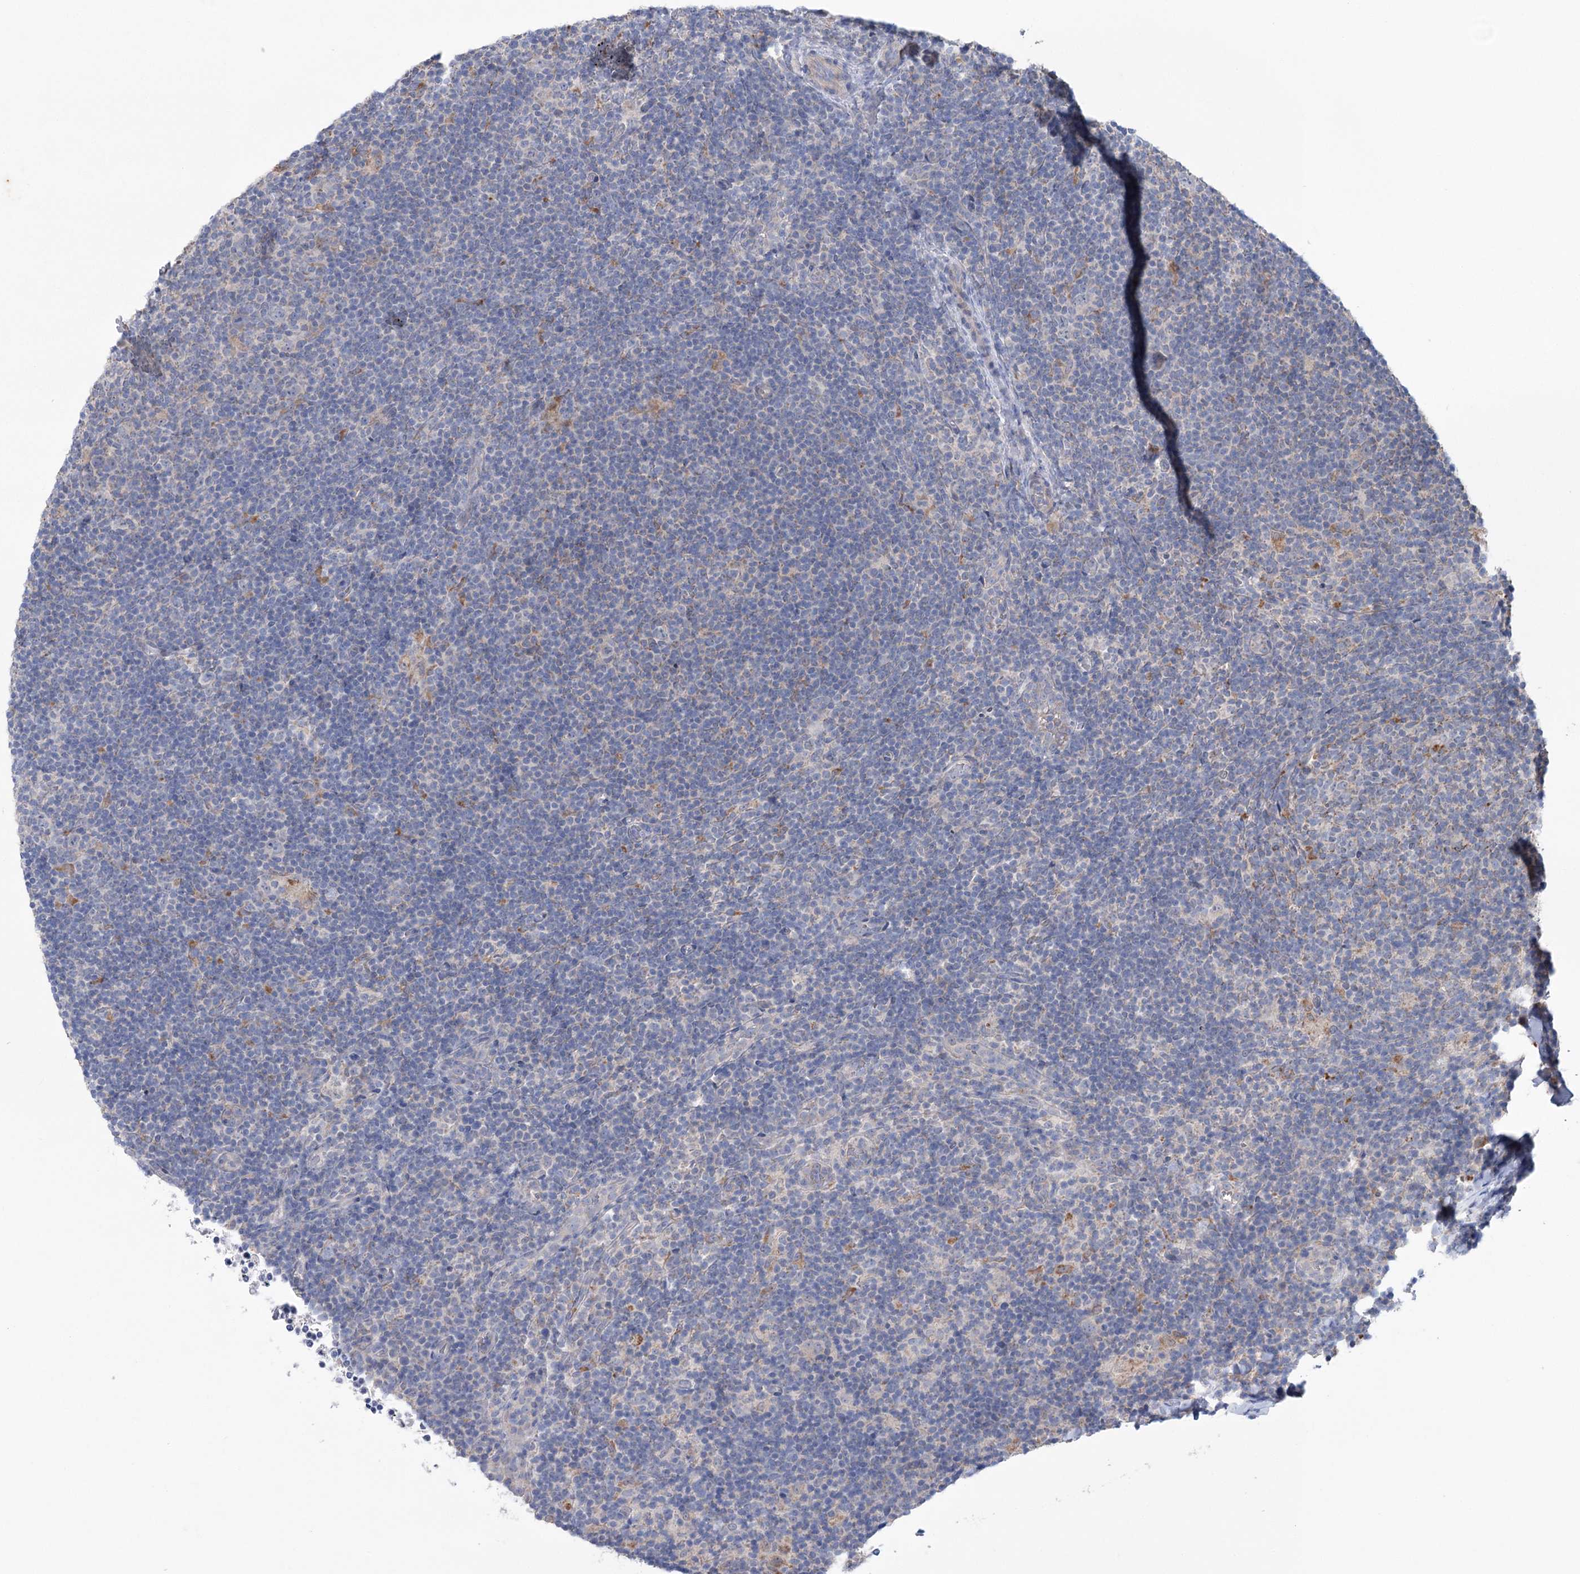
{"staining": {"intensity": "moderate", "quantity": "<25%", "location": "cytoplasmic/membranous"}, "tissue": "lymphoma", "cell_type": "Tumor cells", "image_type": "cancer", "snomed": [{"axis": "morphology", "description": "Hodgkin's disease, NOS"}, {"axis": "topography", "description": "Lymph node"}], "caption": "Tumor cells display low levels of moderate cytoplasmic/membranous expression in approximately <25% of cells in Hodgkin's disease.", "gene": "MTCH2", "patient": {"sex": "female", "age": 57}}